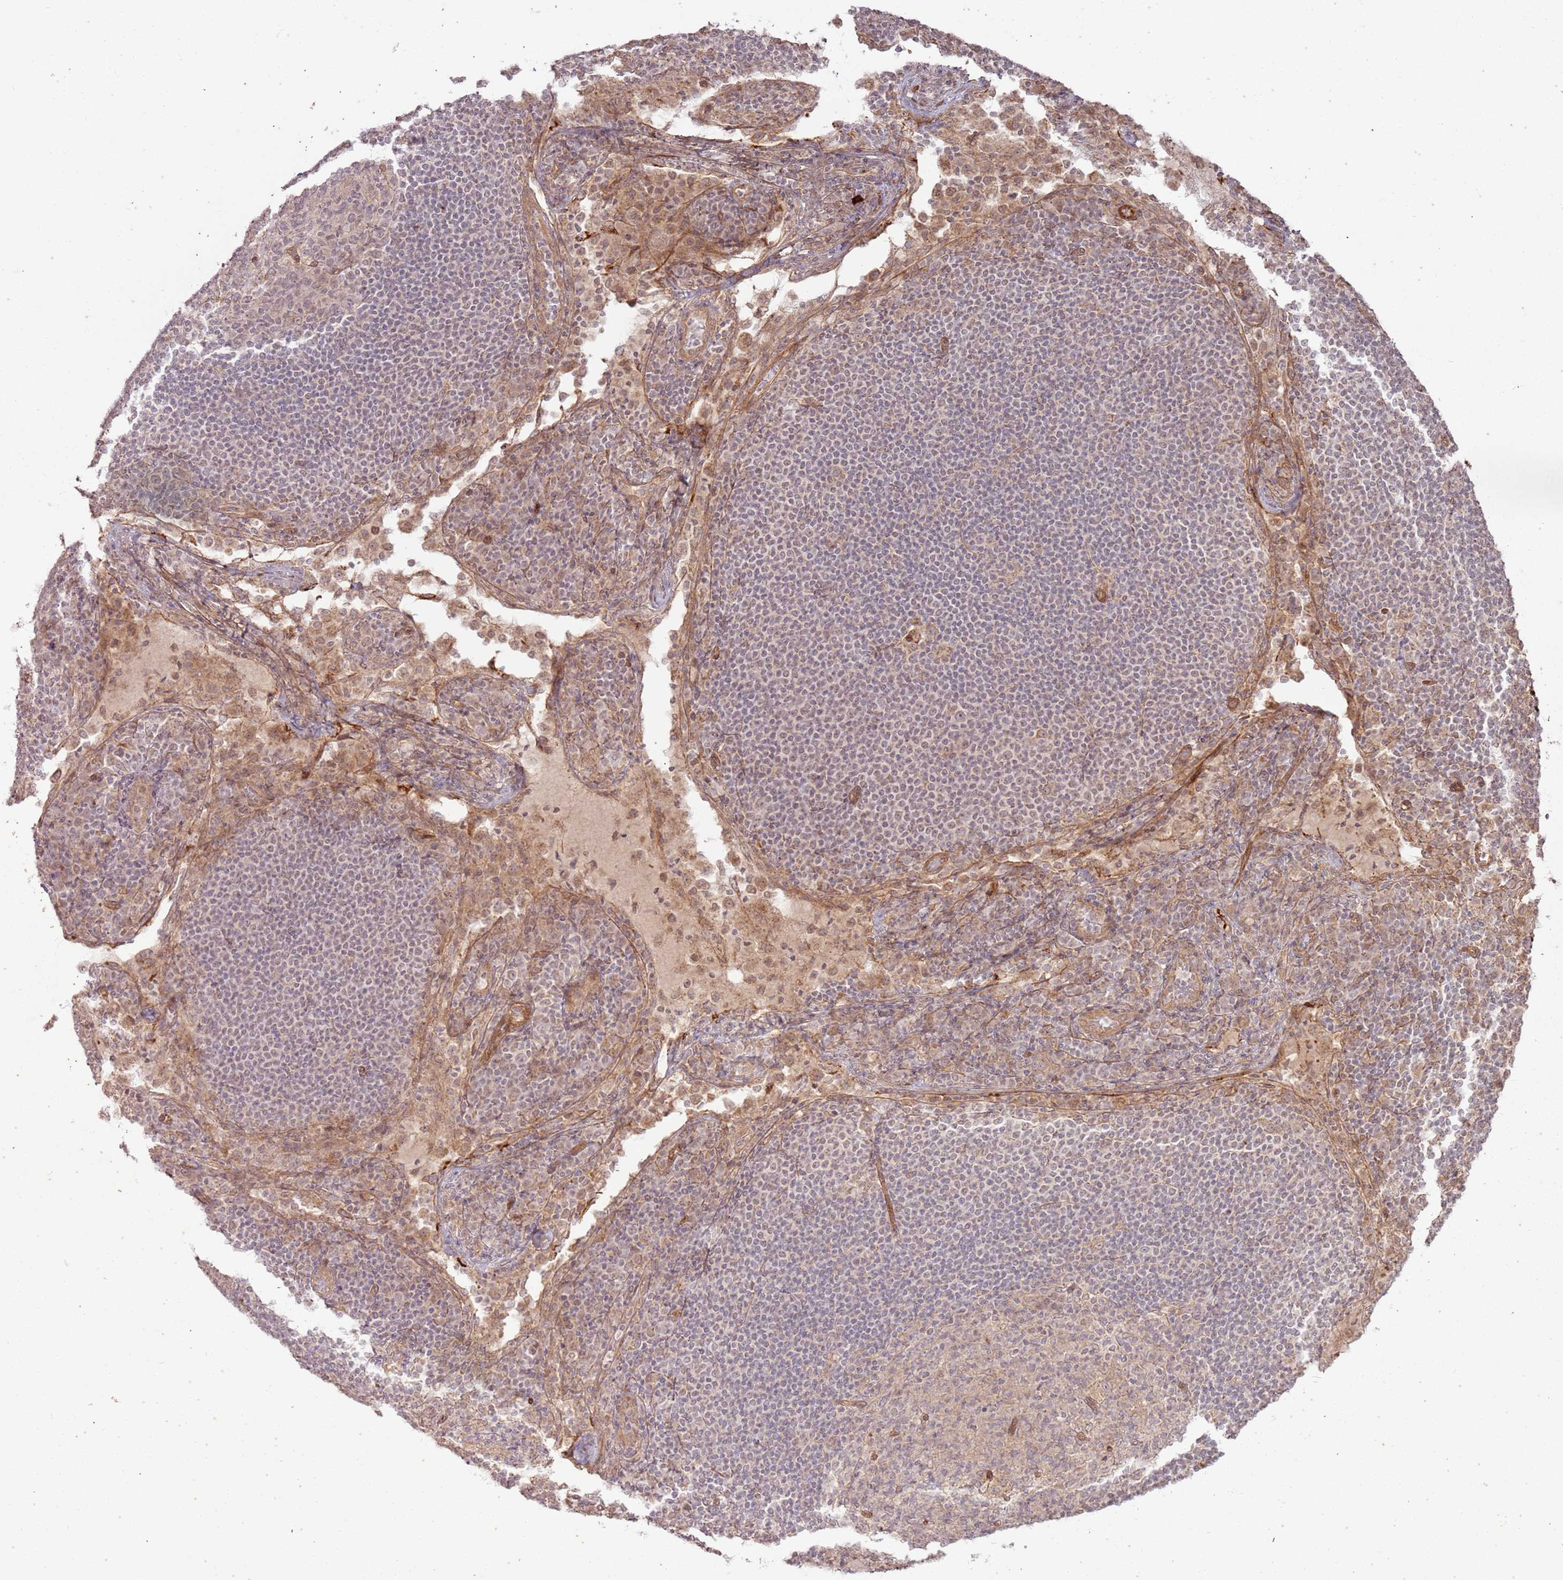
{"staining": {"intensity": "weak", "quantity": ">75%", "location": "cytoplasmic/membranous"}, "tissue": "lymph node", "cell_type": "Germinal center cells", "image_type": "normal", "snomed": [{"axis": "morphology", "description": "Normal tissue, NOS"}, {"axis": "topography", "description": "Lymph node"}], "caption": "The histopathology image demonstrates immunohistochemical staining of unremarkable lymph node. There is weak cytoplasmic/membranous staining is seen in approximately >75% of germinal center cells.", "gene": "ZNF623", "patient": {"sex": "female", "age": 53}}